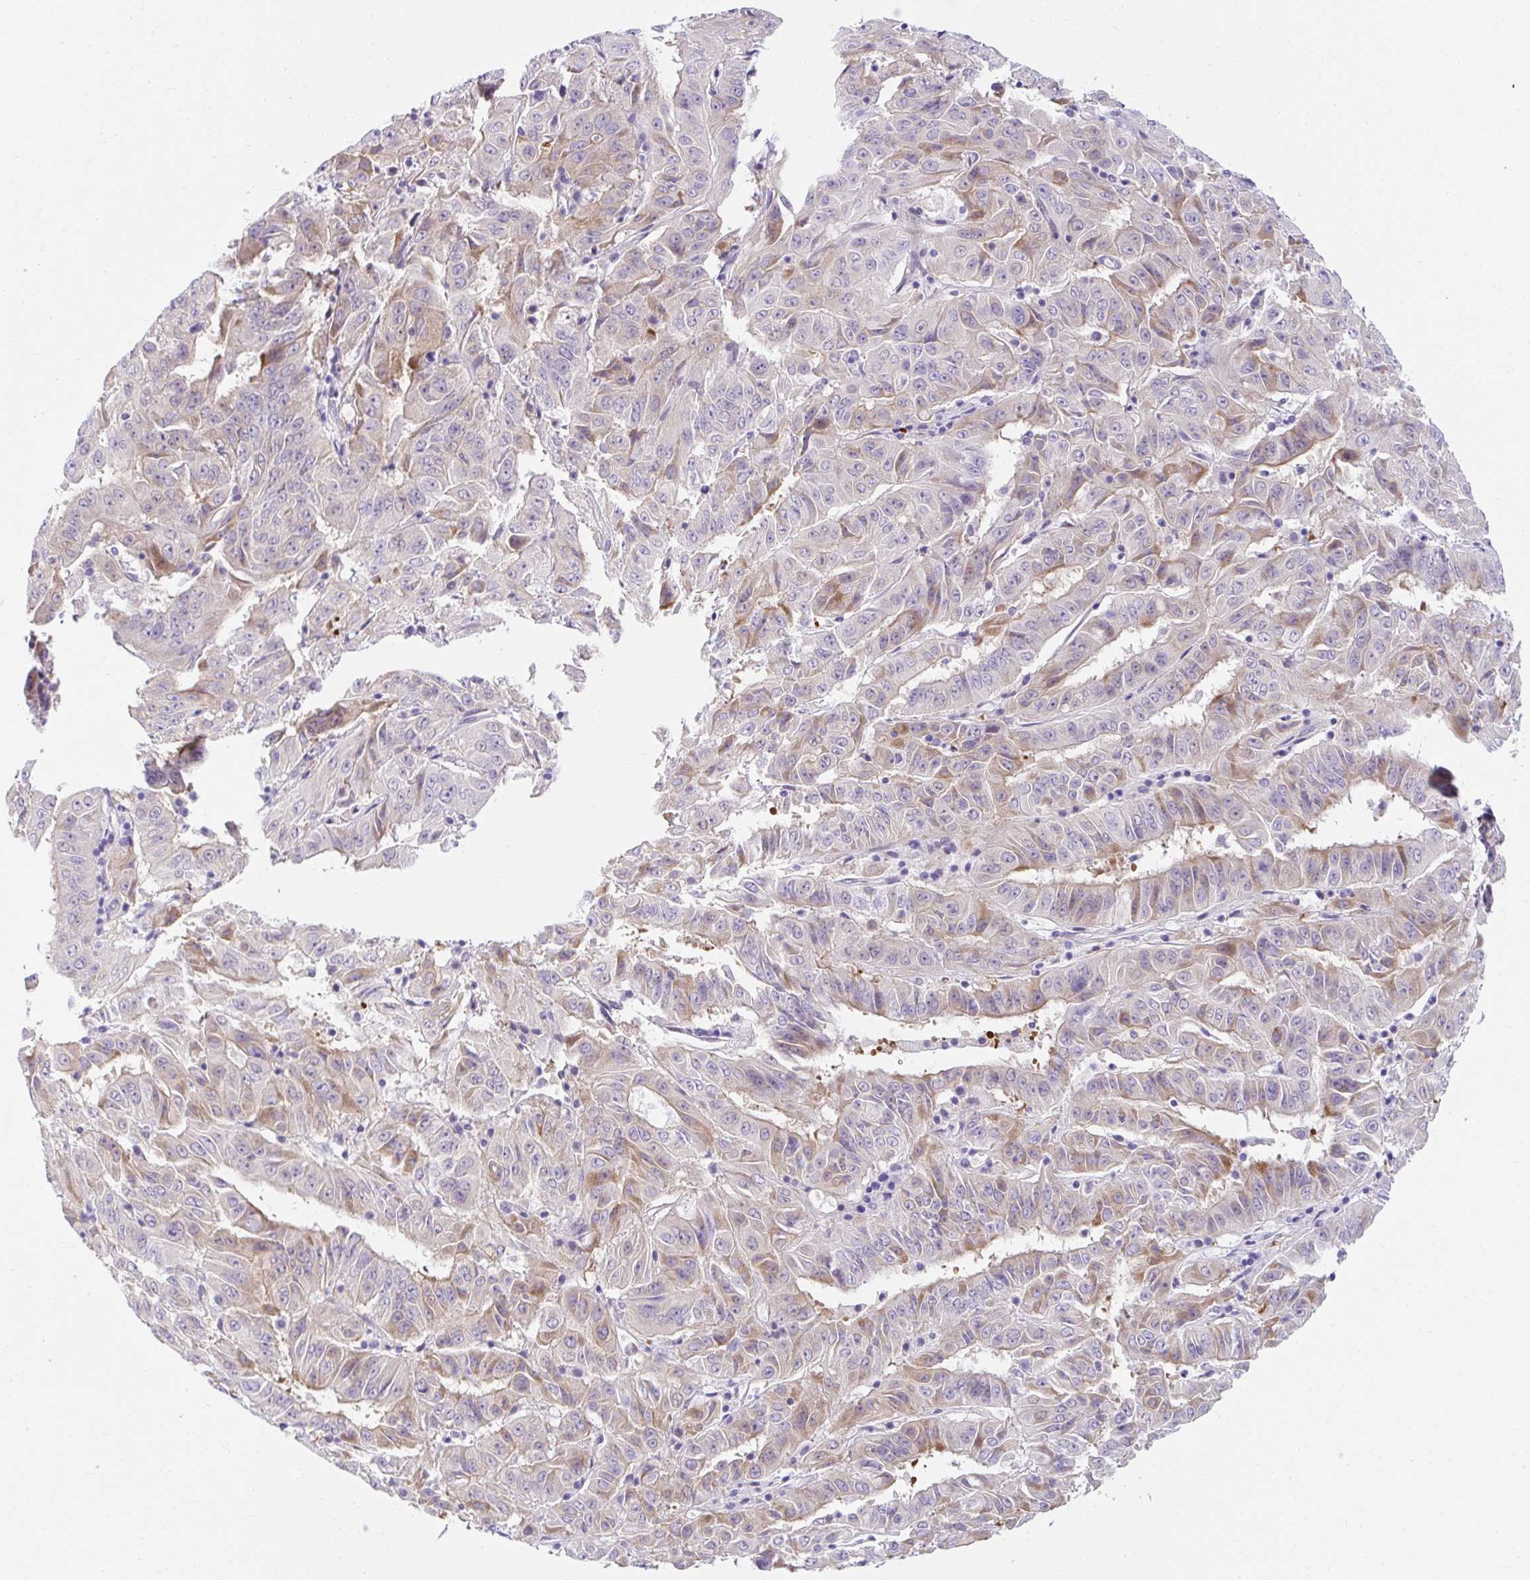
{"staining": {"intensity": "weak", "quantity": "25%-75%", "location": "cytoplasmic/membranous"}, "tissue": "pancreatic cancer", "cell_type": "Tumor cells", "image_type": "cancer", "snomed": [{"axis": "morphology", "description": "Adenocarcinoma, NOS"}, {"axis": "topography", "description": "Pancreas"}], "caption": "Weak cytoplasmic/membranous protein positivity is seen in approximately 25%-75% of tumor cells in adenocarcinoma (pancreatic). (DAB (3,3'-diaminobenzidine) = brown stain, brightfield microscopy at high magnification).", "gene": "GOLGA8A", "patient": {"sex": "male", "age": 63}}